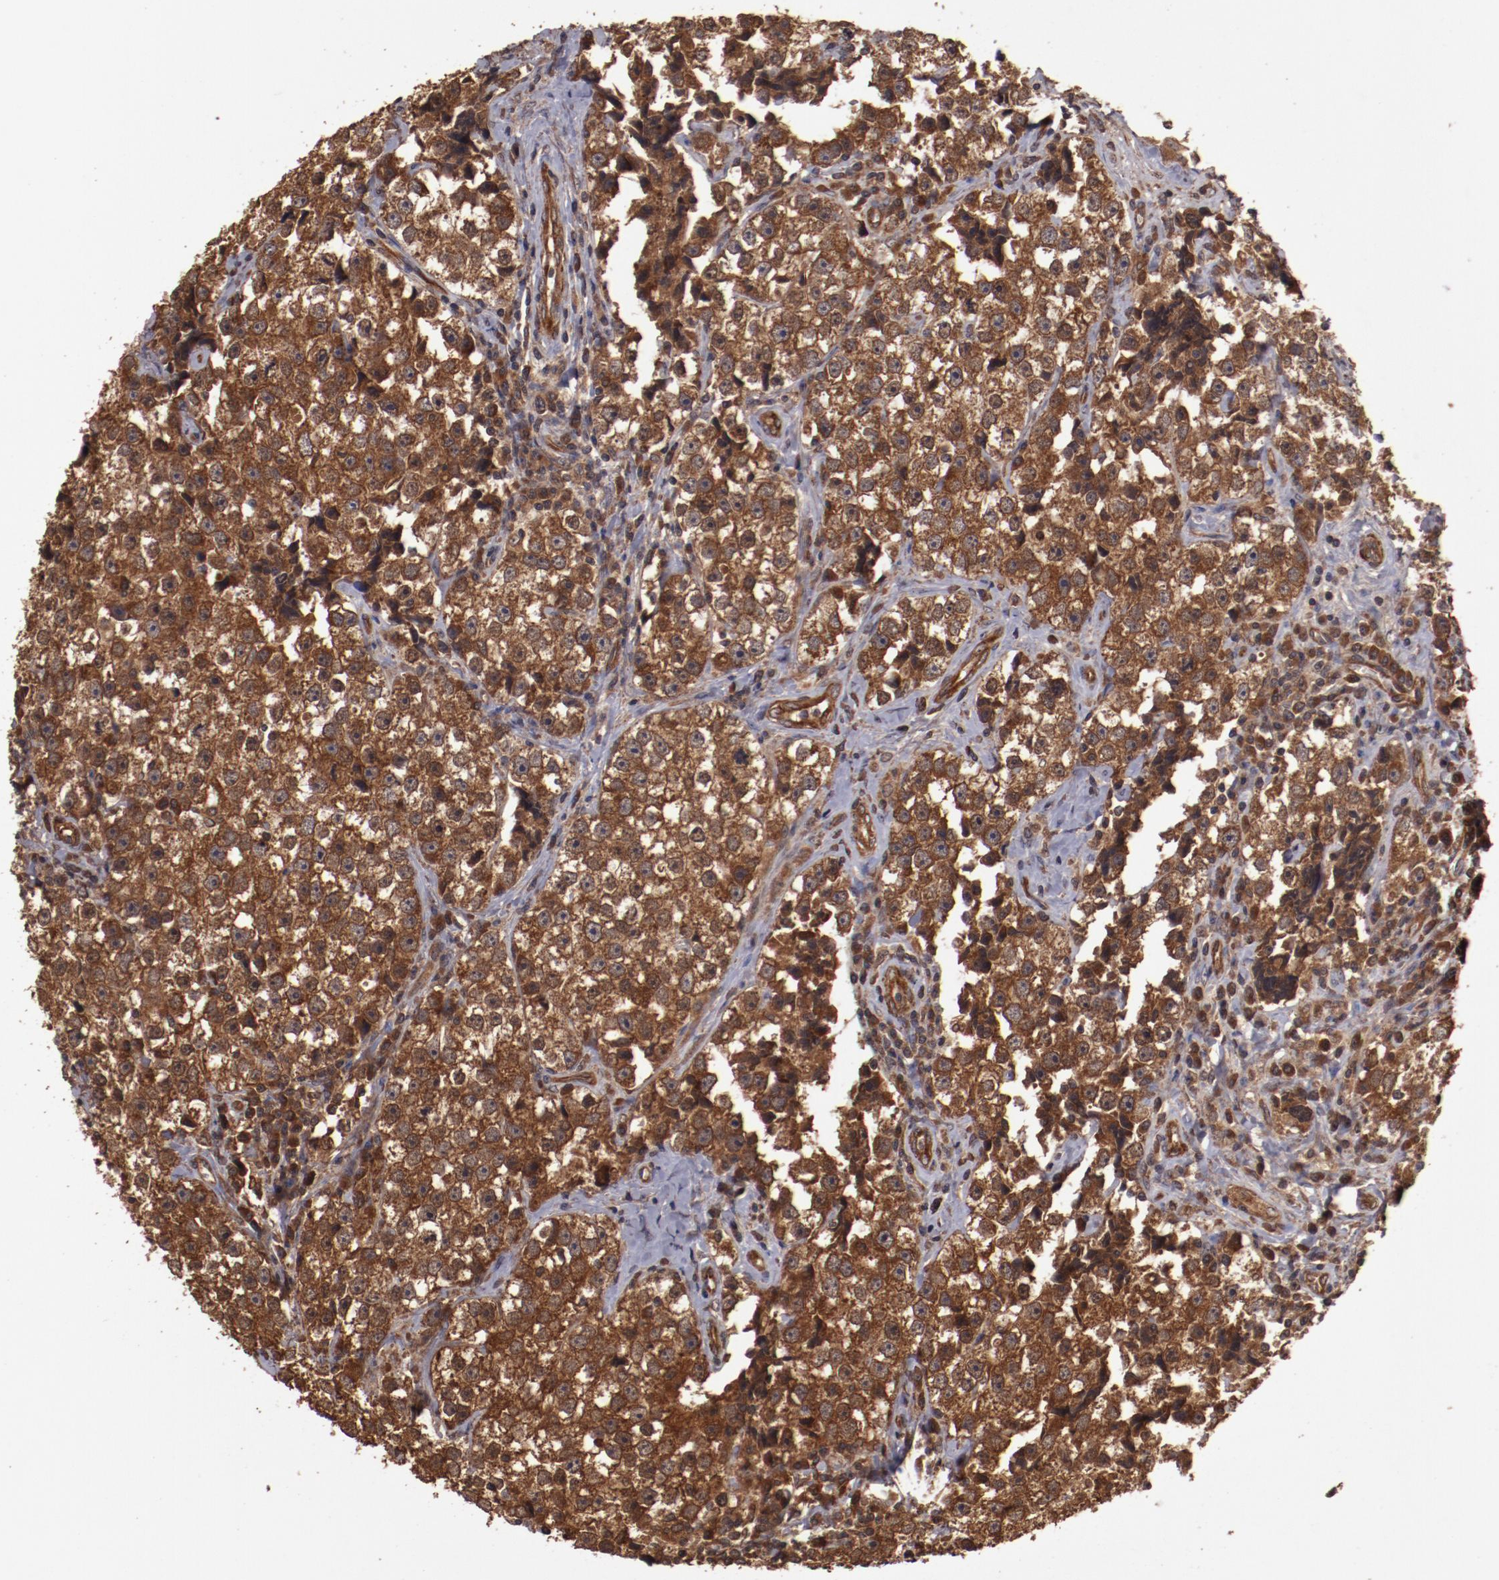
{"staining": {"intensity": "strong", "quantity": ">75%", "location": "cytoplasmic/membranous"}, "tissue": "testis cancer", "cell_type": "Tumor cells", "image_type": "cancer", "snomed": [{"axis": "morphology", "description": "Seminoma, NOS"}, {"axis": "topography", "description": "Testis"}], "caption": "Testis cancer was stained to show a protein in brown. There is high levels of strong cytoplasmic/membranous expression in approximately >75% of tumor cells.", "gene": "TXNDC16", "patient": {"sex": "male", "age": 32}}